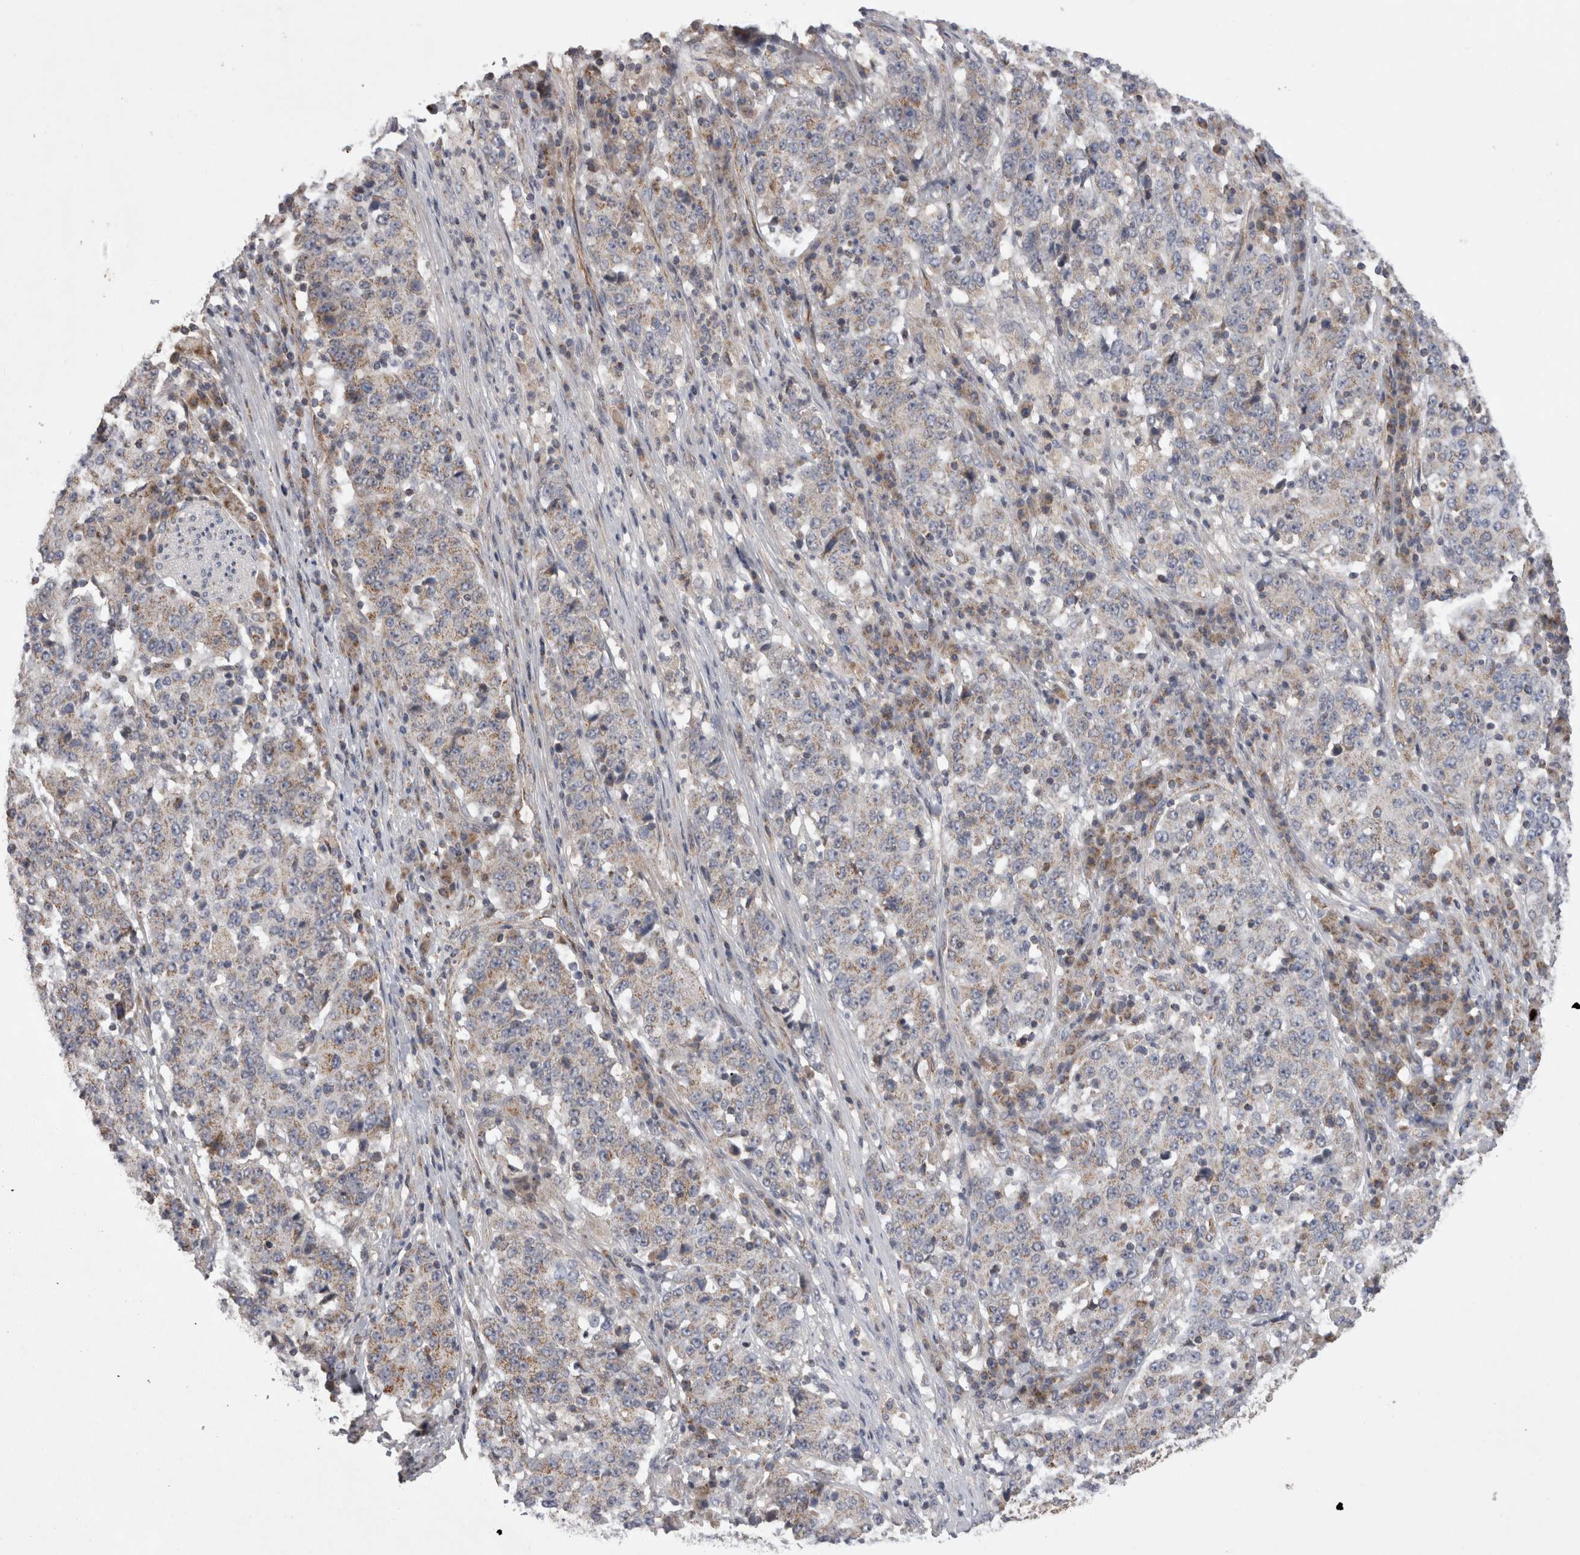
{"staining": {"intensity": "weak", "quantity": "<25%", "location": "cytoplasmic/membranous"}, "tissue": "stomach cancer", "cell_type": "Tumor cells", "image_type": "cancer", "snomed": [{"axis": "morphology", "description": "Adenocarcinoma, NOS"}, {"axis": "topography", "description": "Stomach"}], "caption": "Immunohistochemistry micrograph of neoplastic tissue: human stomach cancer stained with DAB (3,3'-diaminobenzidine) demonstrates no significant protein positivity in tumor cells. Brightfield microscopy of immunohistochemistry stained with DAB (3,3'-diaminobenzidine) (brown) and hematoxylin (blue), captured at high magnification.", "gene": "DARS2", "patient": {"sex": "male", "age": 59}}